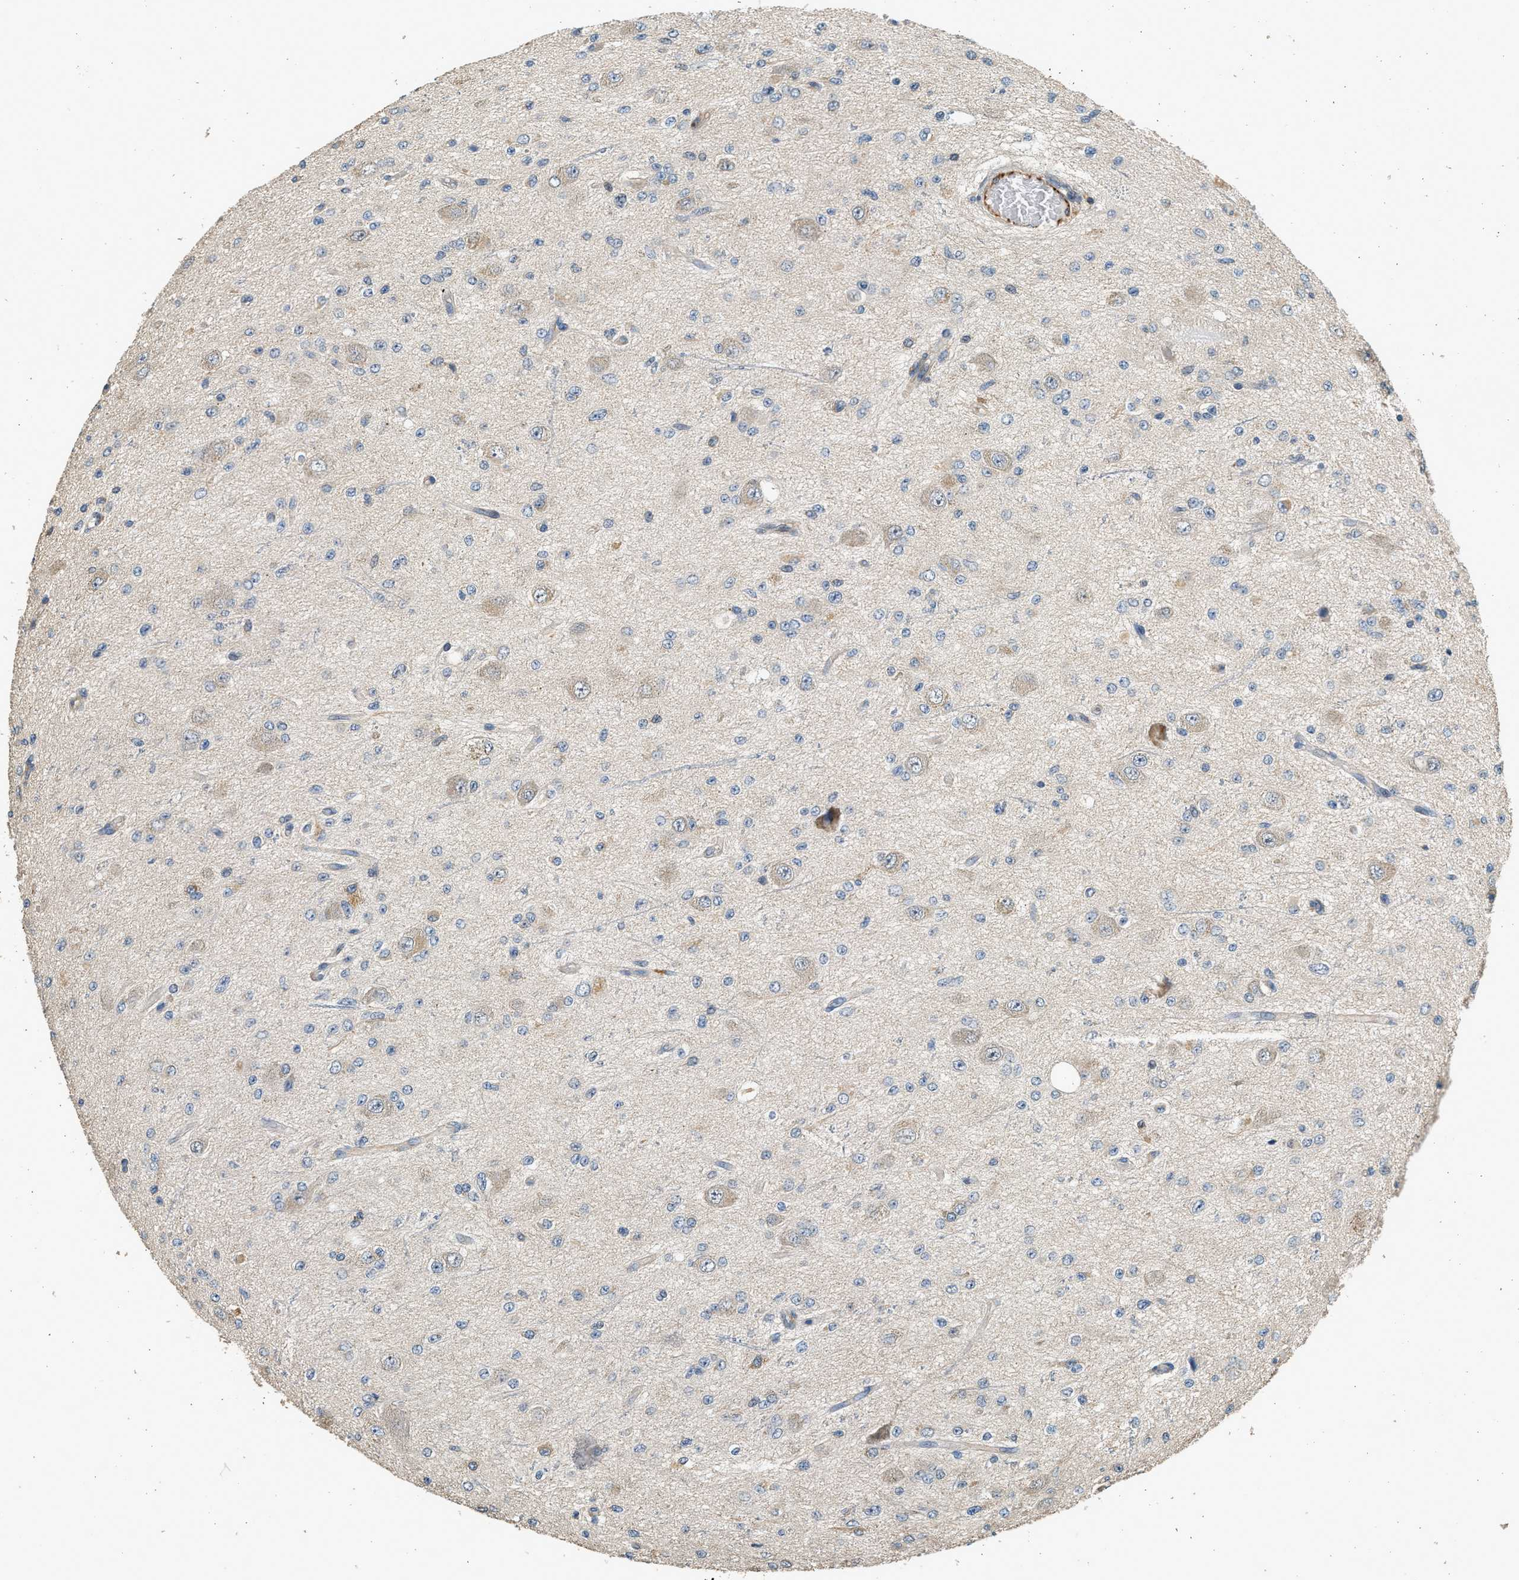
{"staining": {"intensity": "negative", "quantity": "none", "location": "none"}, "tissue": "glioma", "cell_type": "Tumor cells", "image_type": "cancer", "snomed": [{"axis": "morphology", "description": "Glioma, malignant, High grade"}, {"axis": "topography", "description": "pancreas cauda"}], "caption": "IHC image of neoplastic tissue: human malignant glioma (high-grade) stained with DAB (3,3'-diaminobenzidine) exhibits no significant protein staining in tumor cells. Brightfield microscopy of IHC stained with DAB (3,3'-diaminobenzidine) (brown) and hematoxylin (blue), captured at high magnification.", "gene": "PCLO", "patient": {"sex": "male", "age": 60}}